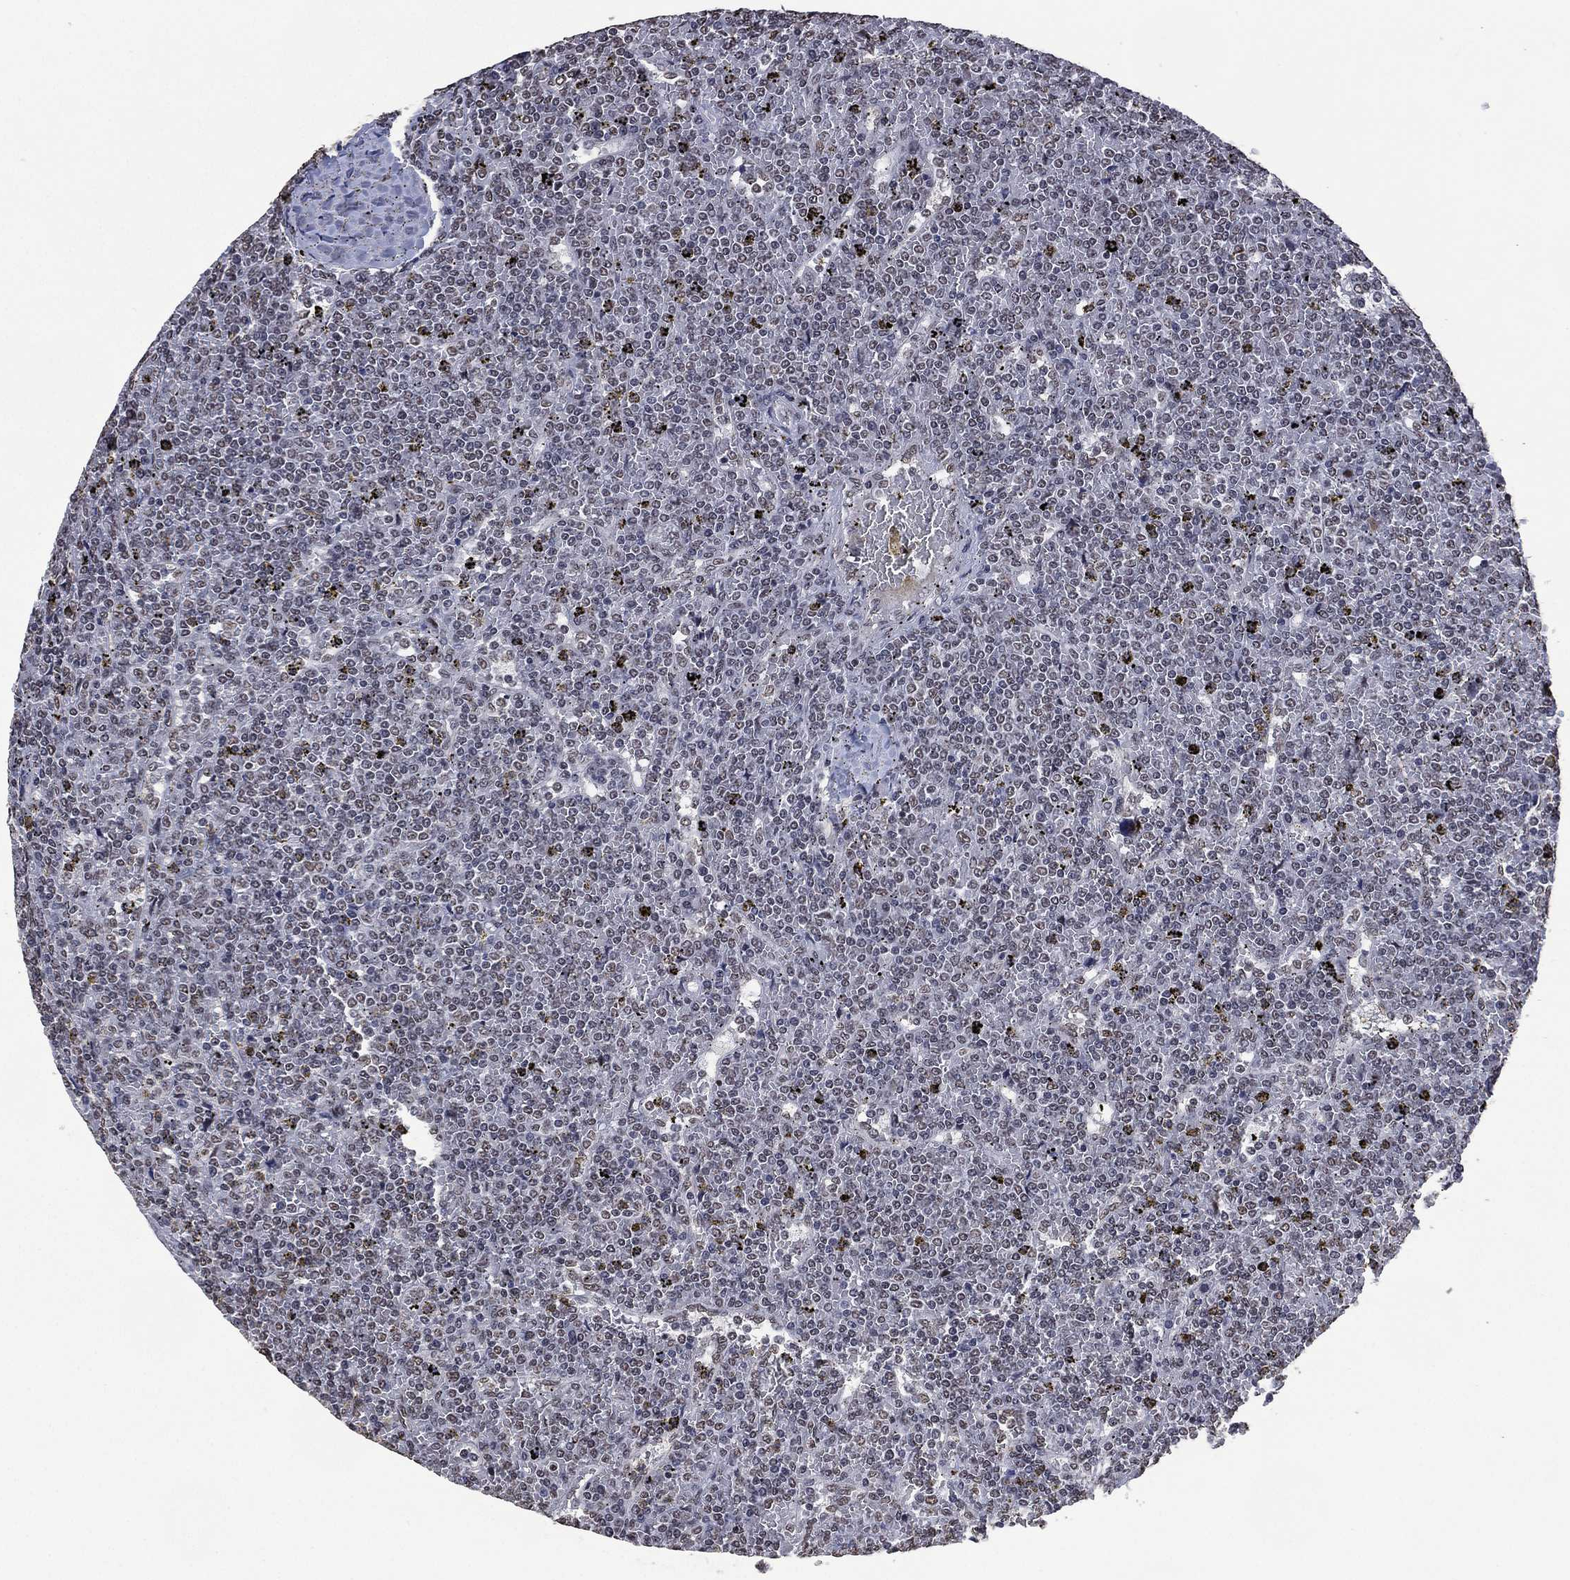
{"staining": {"intensity": "negative", "quantity": "none", "location": "none"}, "tissue": "lymphoma", "cell_type": "Tumor cells", "image_type": "cancer", "snomed": [{"axis": "morphology", "description": "Malignant lymphoma, non-Hodgkin's type, Low grade"}, {"axis": "topography", "description": "Spleen"}], "caption": "Immunohistochemistry (IHC) of malignant lymphoma, non-Hodgkin's type (low-grade) exhibits no positivity in tumor cells.", "gene": "EHMT1", "patient": {"sex": "female", "age": 19}}